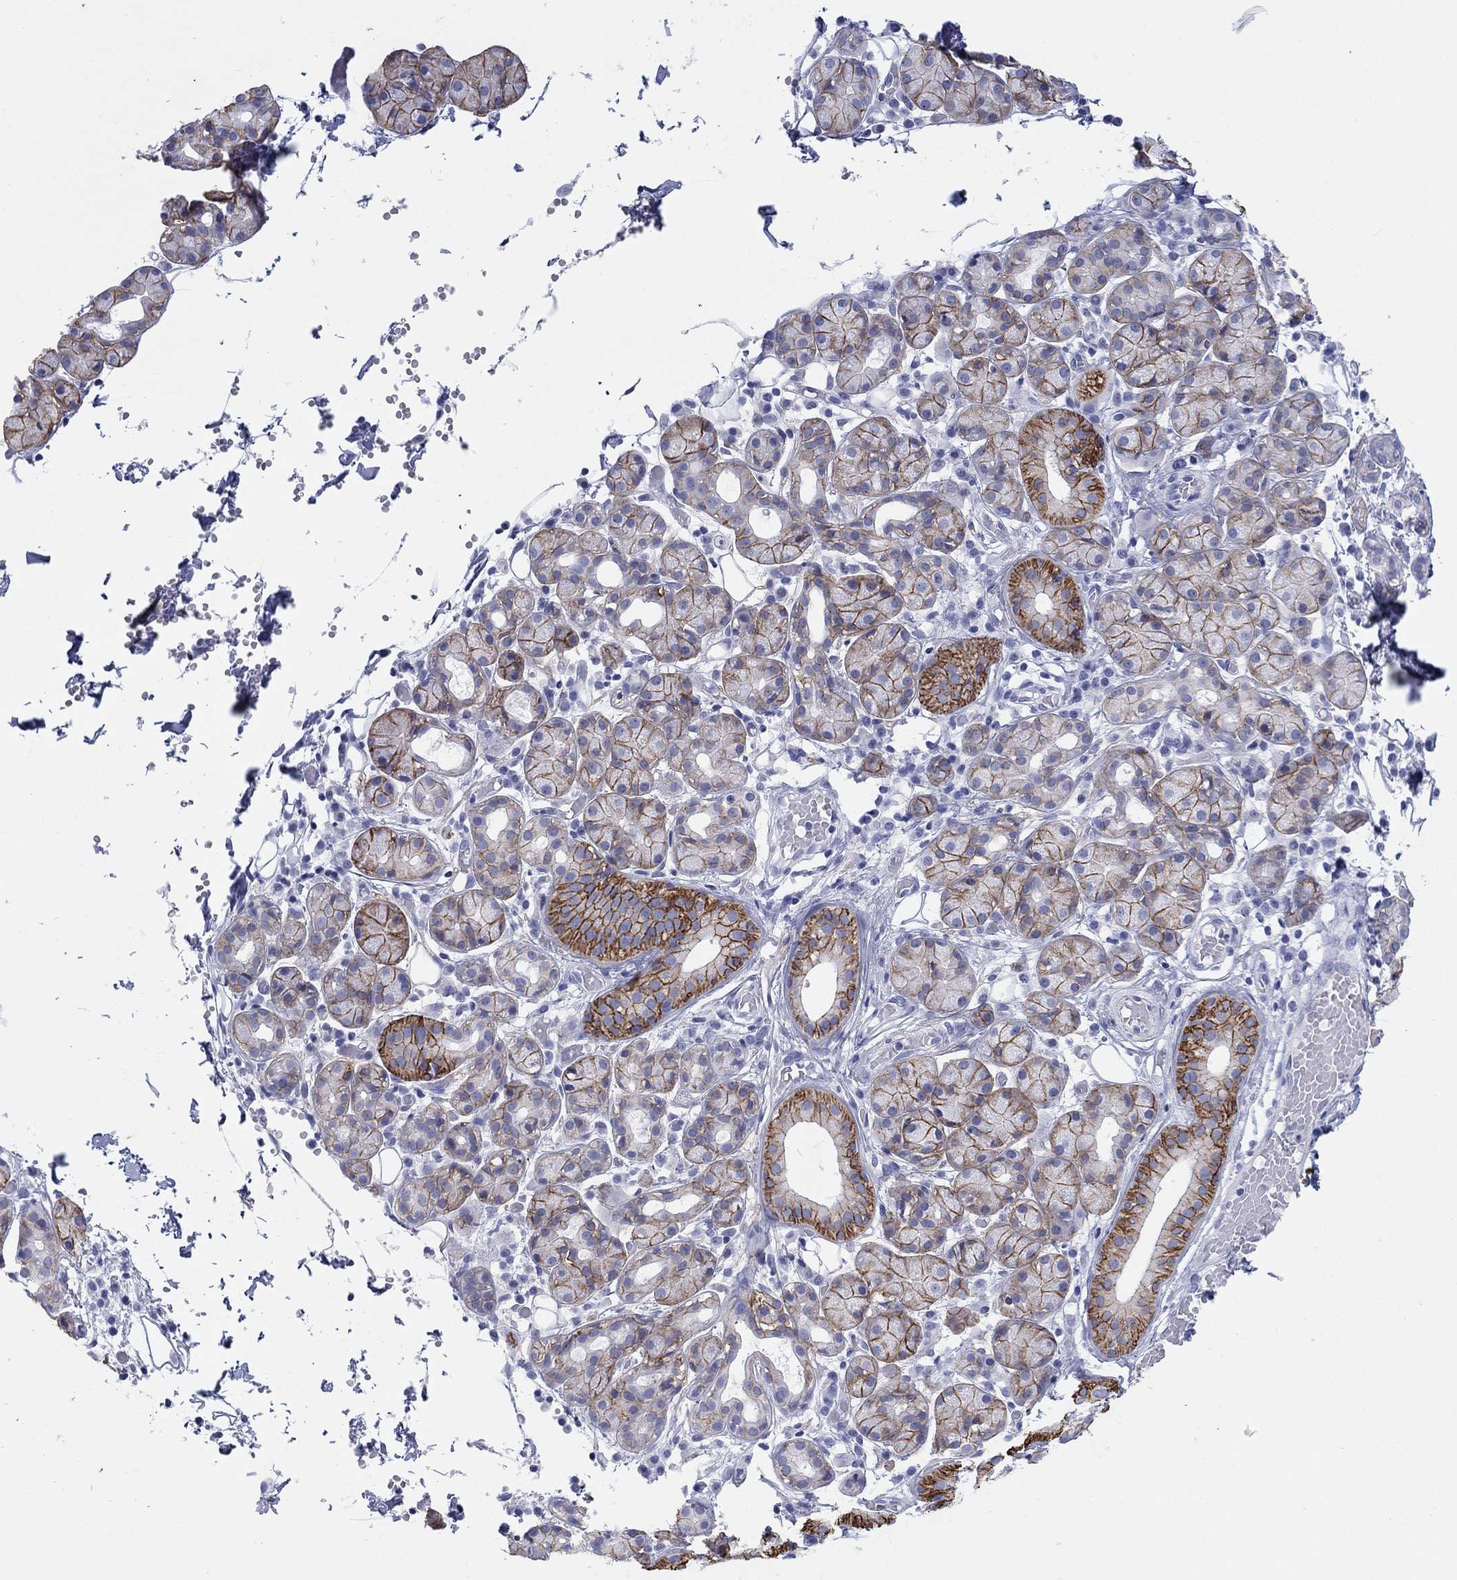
{"staining": {"intensity": "strong", "quantity": "25%-75%", "location": "cytoplasmic/membranous"}, "tissue": "salivary gland", "cell_type": "Glandular cells", "image_type": "normal", "snomed": [{"axis": "morphology", "description": "Normal tissue, NOS"}, {"axis": "topography", "description": "Salivary gland"}, {"axis": "topography", "description": "Peripheral nerve tissue"}], "caption": "Immunohistochemical staining of benign salivary gland shows strong cytoplasmic/membranous protein staining in about 25%-75% of glandular cells. (brown staining indicates protein expression, while blue staining denotes nuclei).", "gene": "ATP1B1", "patient": {"sex": "male", "age": 71}}